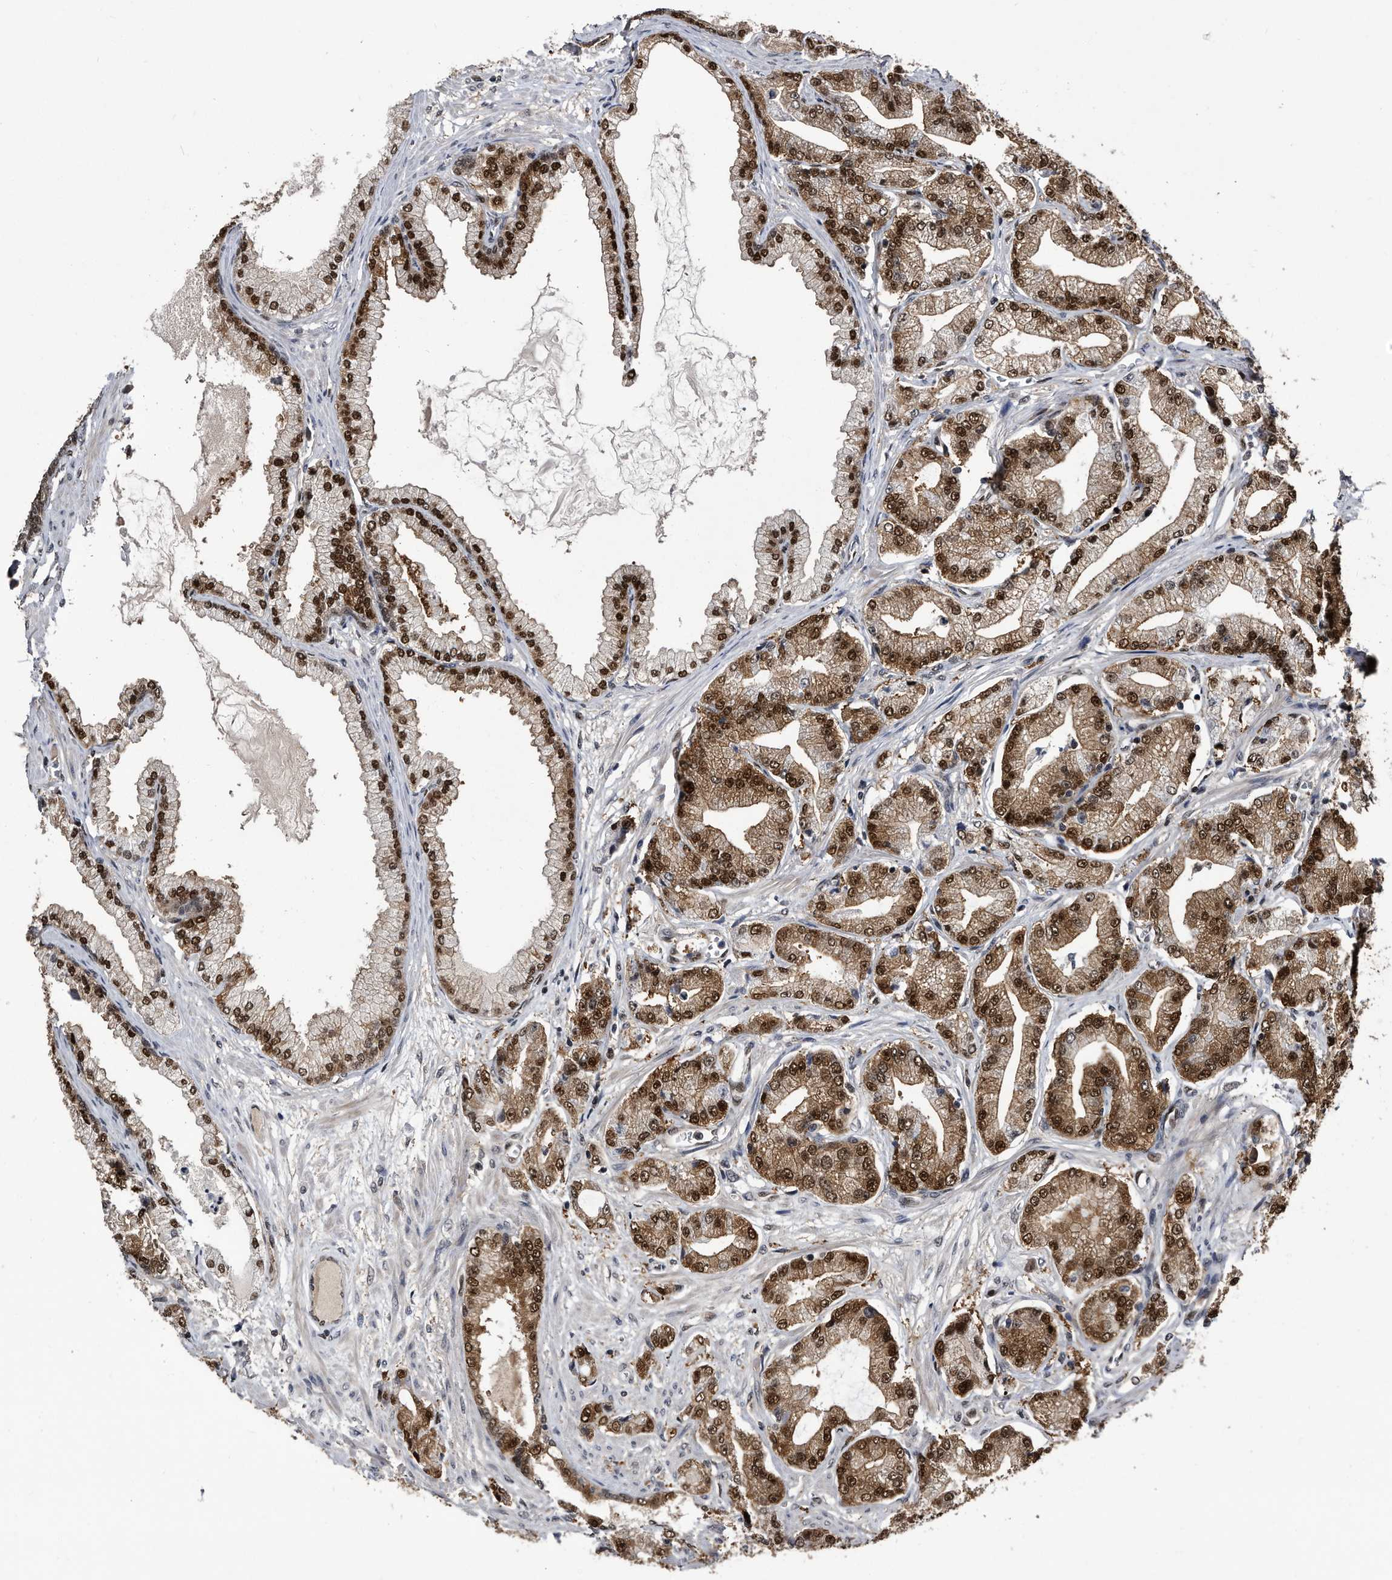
{"staining": {"intensity": "moderate", "quantity": ">75%", "location": "cytoplasmic/membranous,nuclear"}, "tissue": "prostate cancer", "cell_type": "Tumor cells", "image_type": "cancer", "snomed": [{"axis": "morphology", "description": "Adenocarcinoma, Low grade"}, {"axis": "topography", "description": "Prostate"}], "caption": "An image of human prostate adenocarcinoma (low-grade) stained for a protein exhibits moderate cytoplasmic/membranous and nuclear brown staining in tumor cells.", "gene": "RAD23B", "patient": {"sex": "male", "age": 63}}